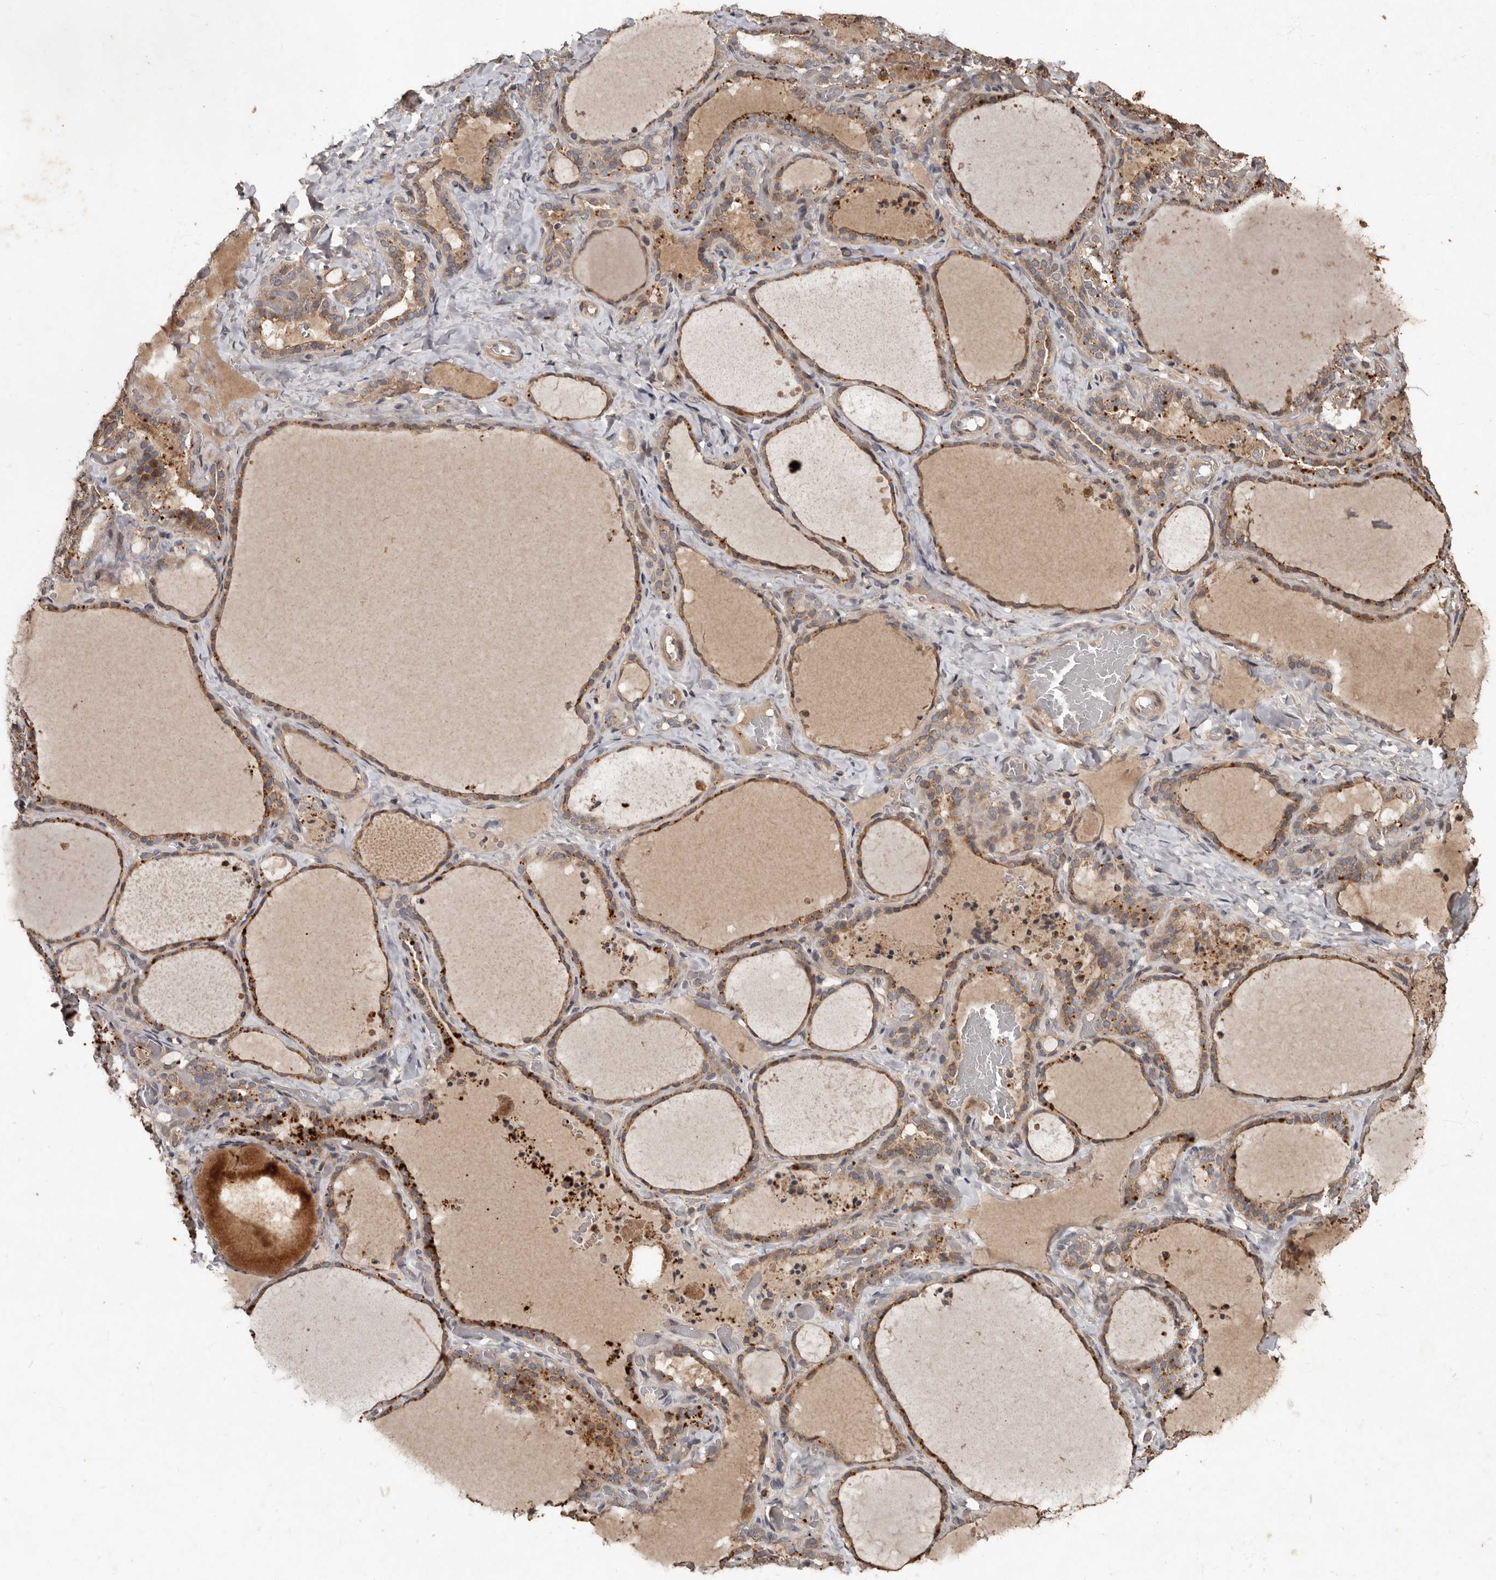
{"staining": {"intensity": "moderate", "quantity": ">75%", "location": "cytoplasmic/membranous,nuclear"}, "tissue": "thyroid gland", "cell_type": "Glandular cells", "image_type": "normal", "snomed": [{"axis": "morphology", "description": "Normal tissue, NOS"}, {"axis": "topography", "description": "Thyroid gland"}], "caption": "IHC (DAB (3,3'-diaminobenzidine)) staining of benign human thyroid gland shows moderate cytoplasmic/membranous,nuclear protein staining in about >75% of glandular cells.", "gene": "KIF26B", "patient": {"sex": "female", "age": 22}}